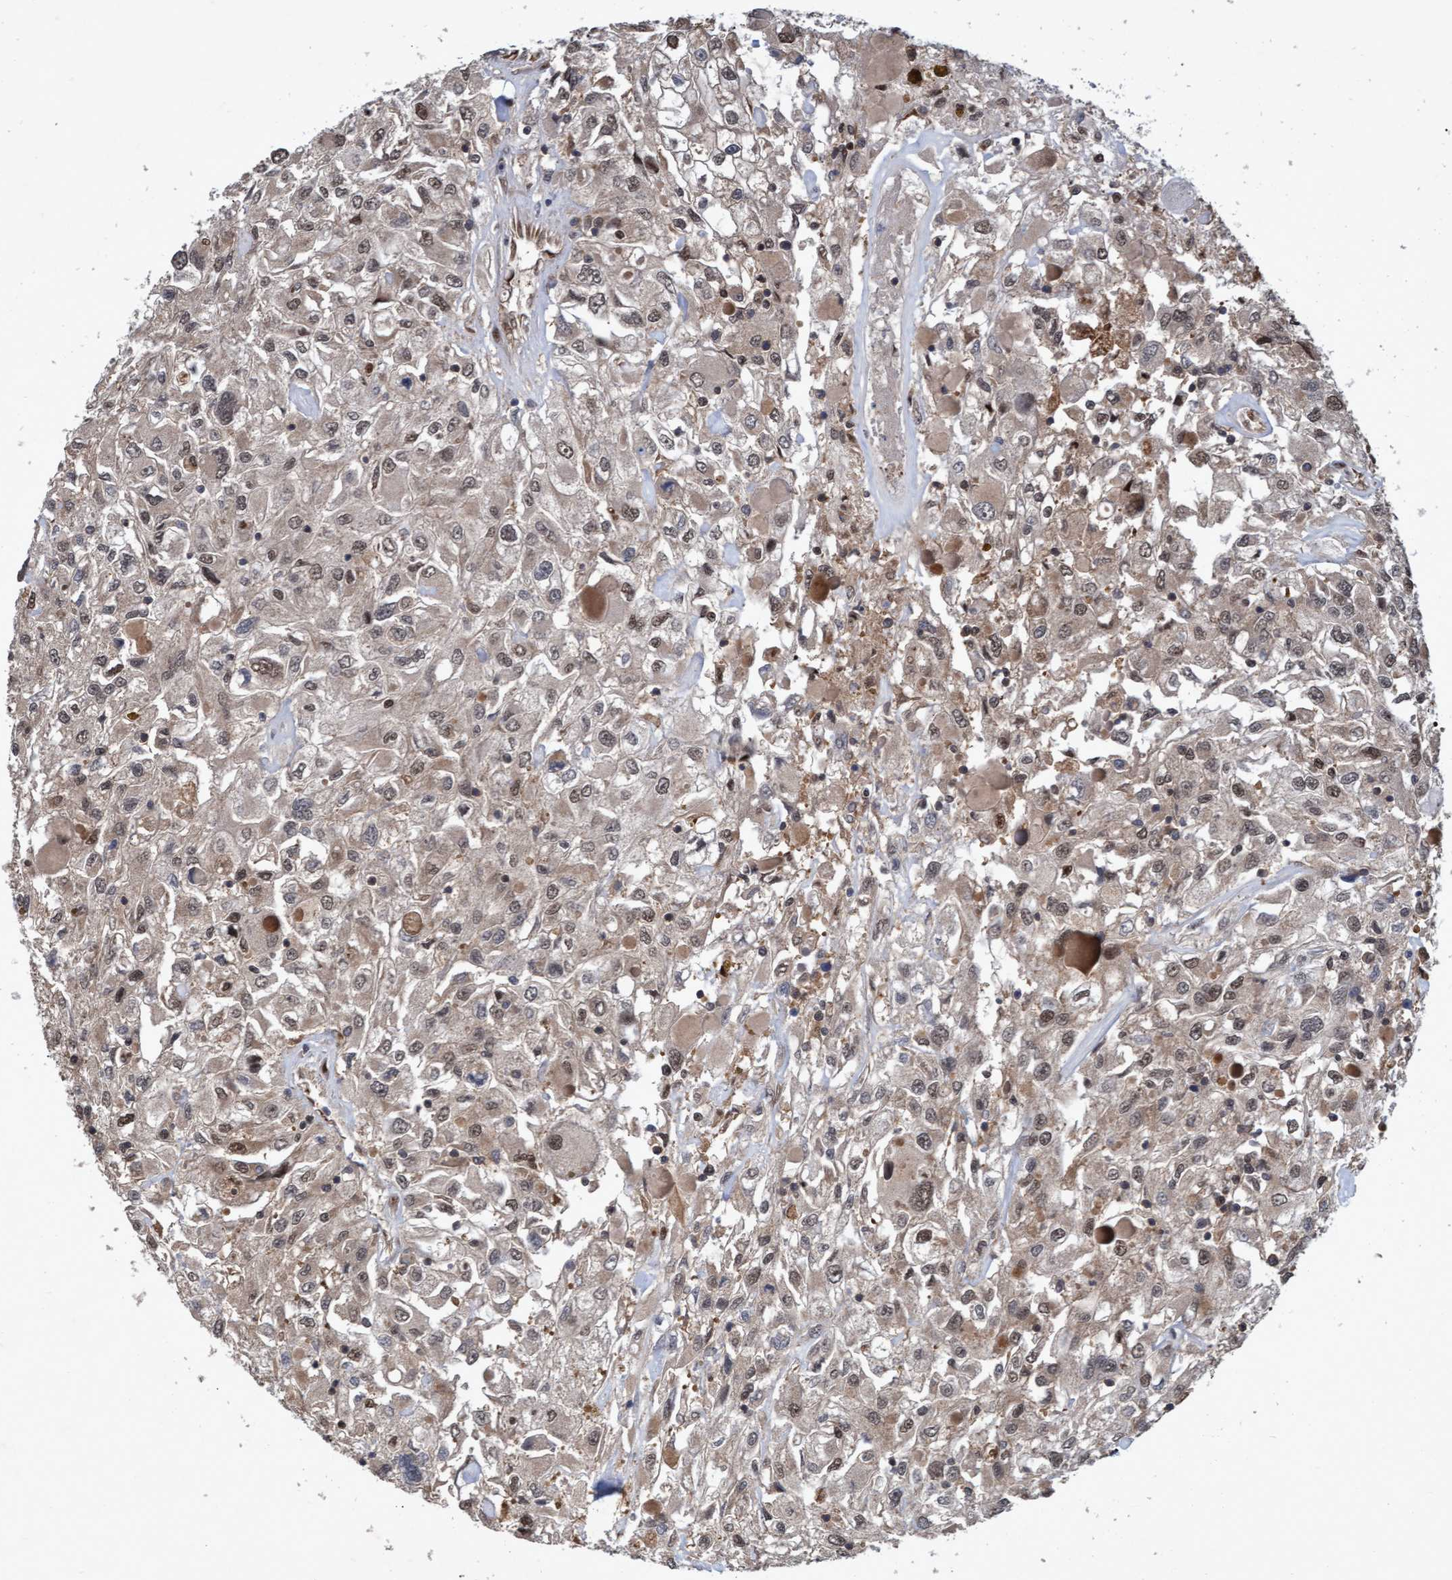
{"staining": {"intensity": "weak", "quantity": ">75%", "location": "cytoplasmic/membranous,nuclear"}, "tissue": "renal cancer", "cell_type": "Tumor cells", "image_type": "cancer", "snomed": [{"axis": "morphology", "description": "Adenocarcinoma, NOS"}, {"axis": "topography", "description": "Kidney"}], "caption": "Immunohistochemical staining of human adenocarcinoma (renal) displays low levels of weak cytoplasmic/membranous and nuclear positivity in approximately >75% of tumor cells. (Brightfield microscopy of DAB IHC at high magnification).", "gene": "PSMB6", "patient": {"sex": "female", "age": 52}}